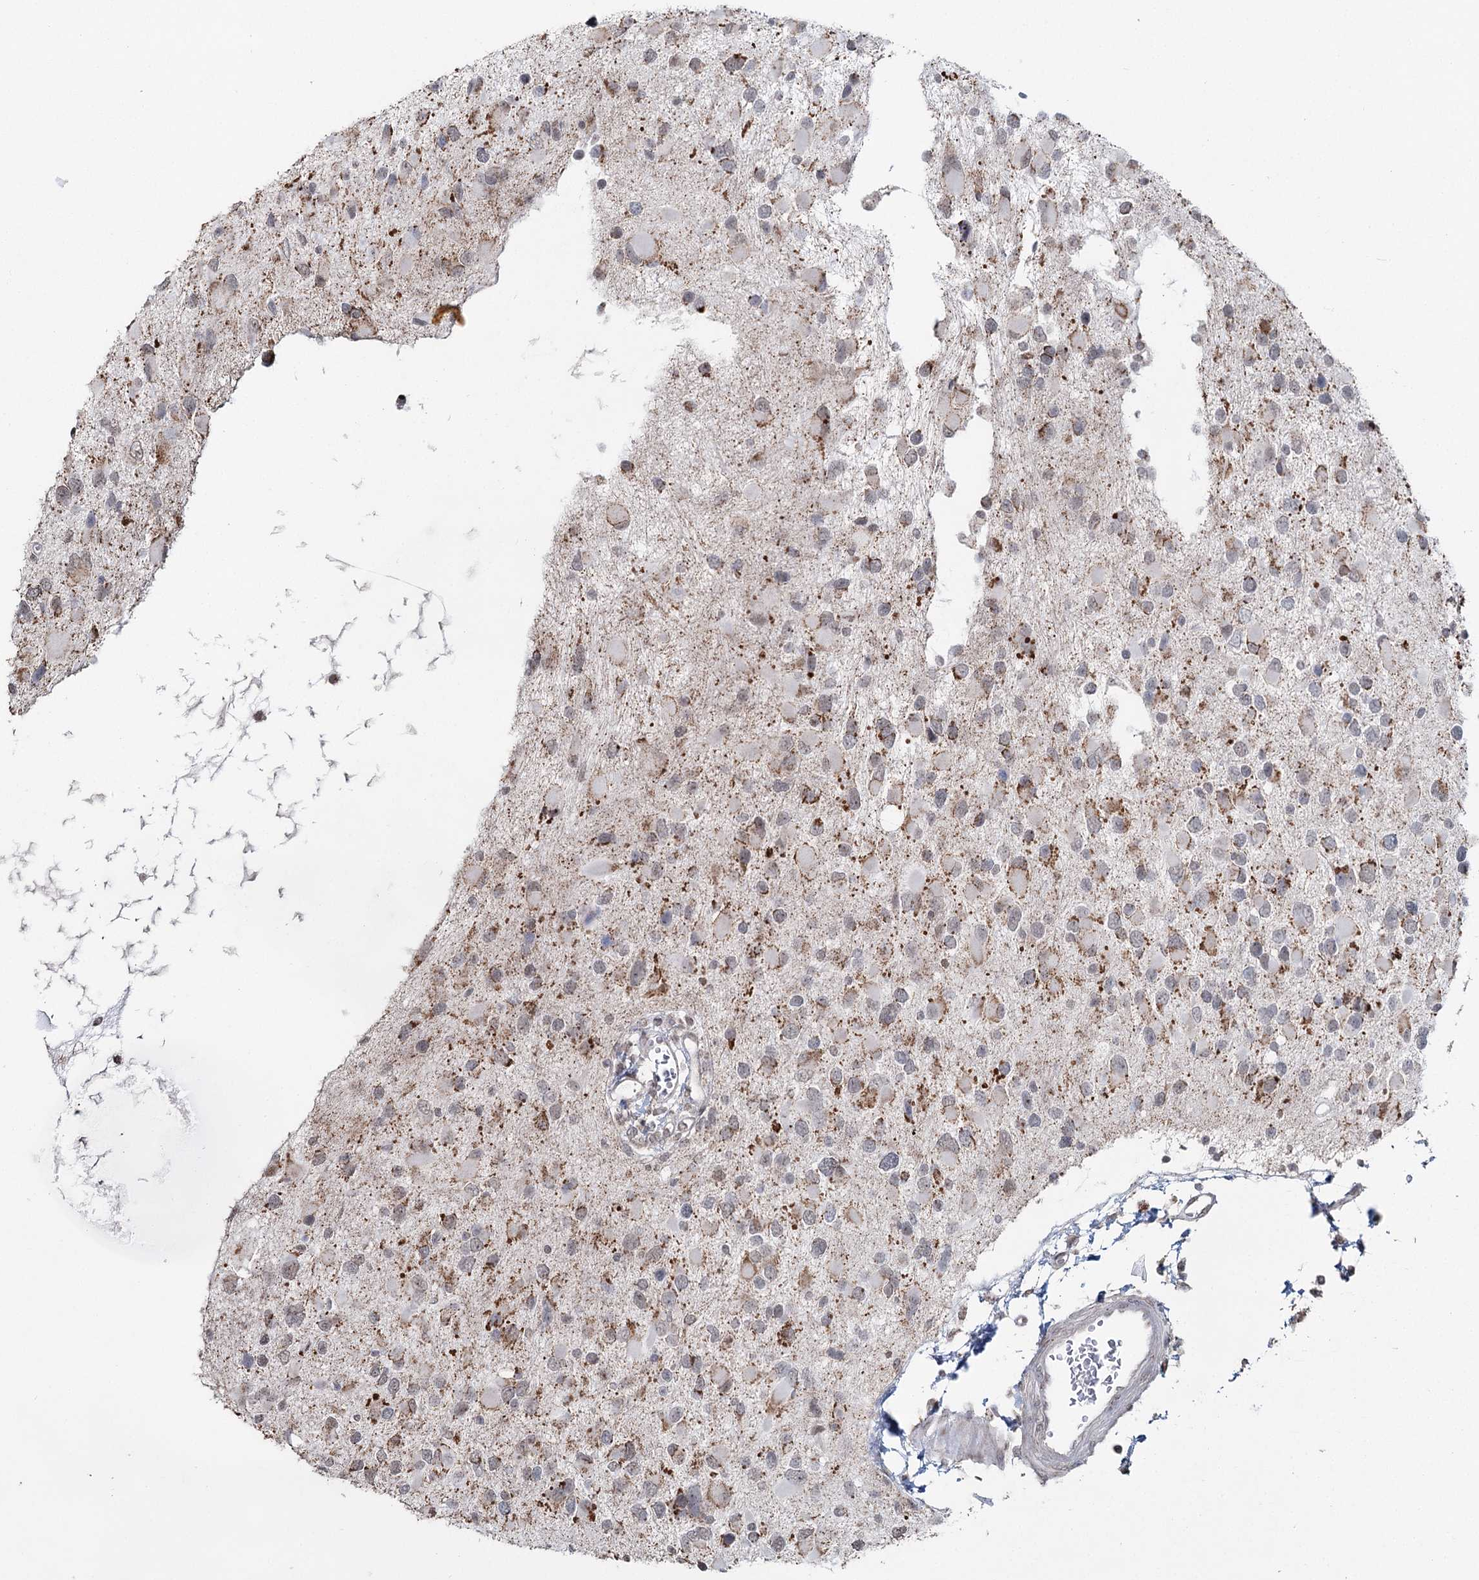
{"staining": {"intensity": "moderate", "quantity": "25%-75%", "location": "cytoplasmic/membranous"}, "tissue": "glioma", "cell_type": "Tumor cells", "image_type": "cancer", "snomed": [{"axis": "morphology", "description": "Glioma, malignant, High grade"}, {"axis": "topography", "description": "Brain"}], "caption": "Protein staining exhibits moderate cytoplasmic/membranous positivity in about 25%-75% of tumor cells in glioma.", "gene": "PDHX", "patient": {"sex": "male", "age": 53}}